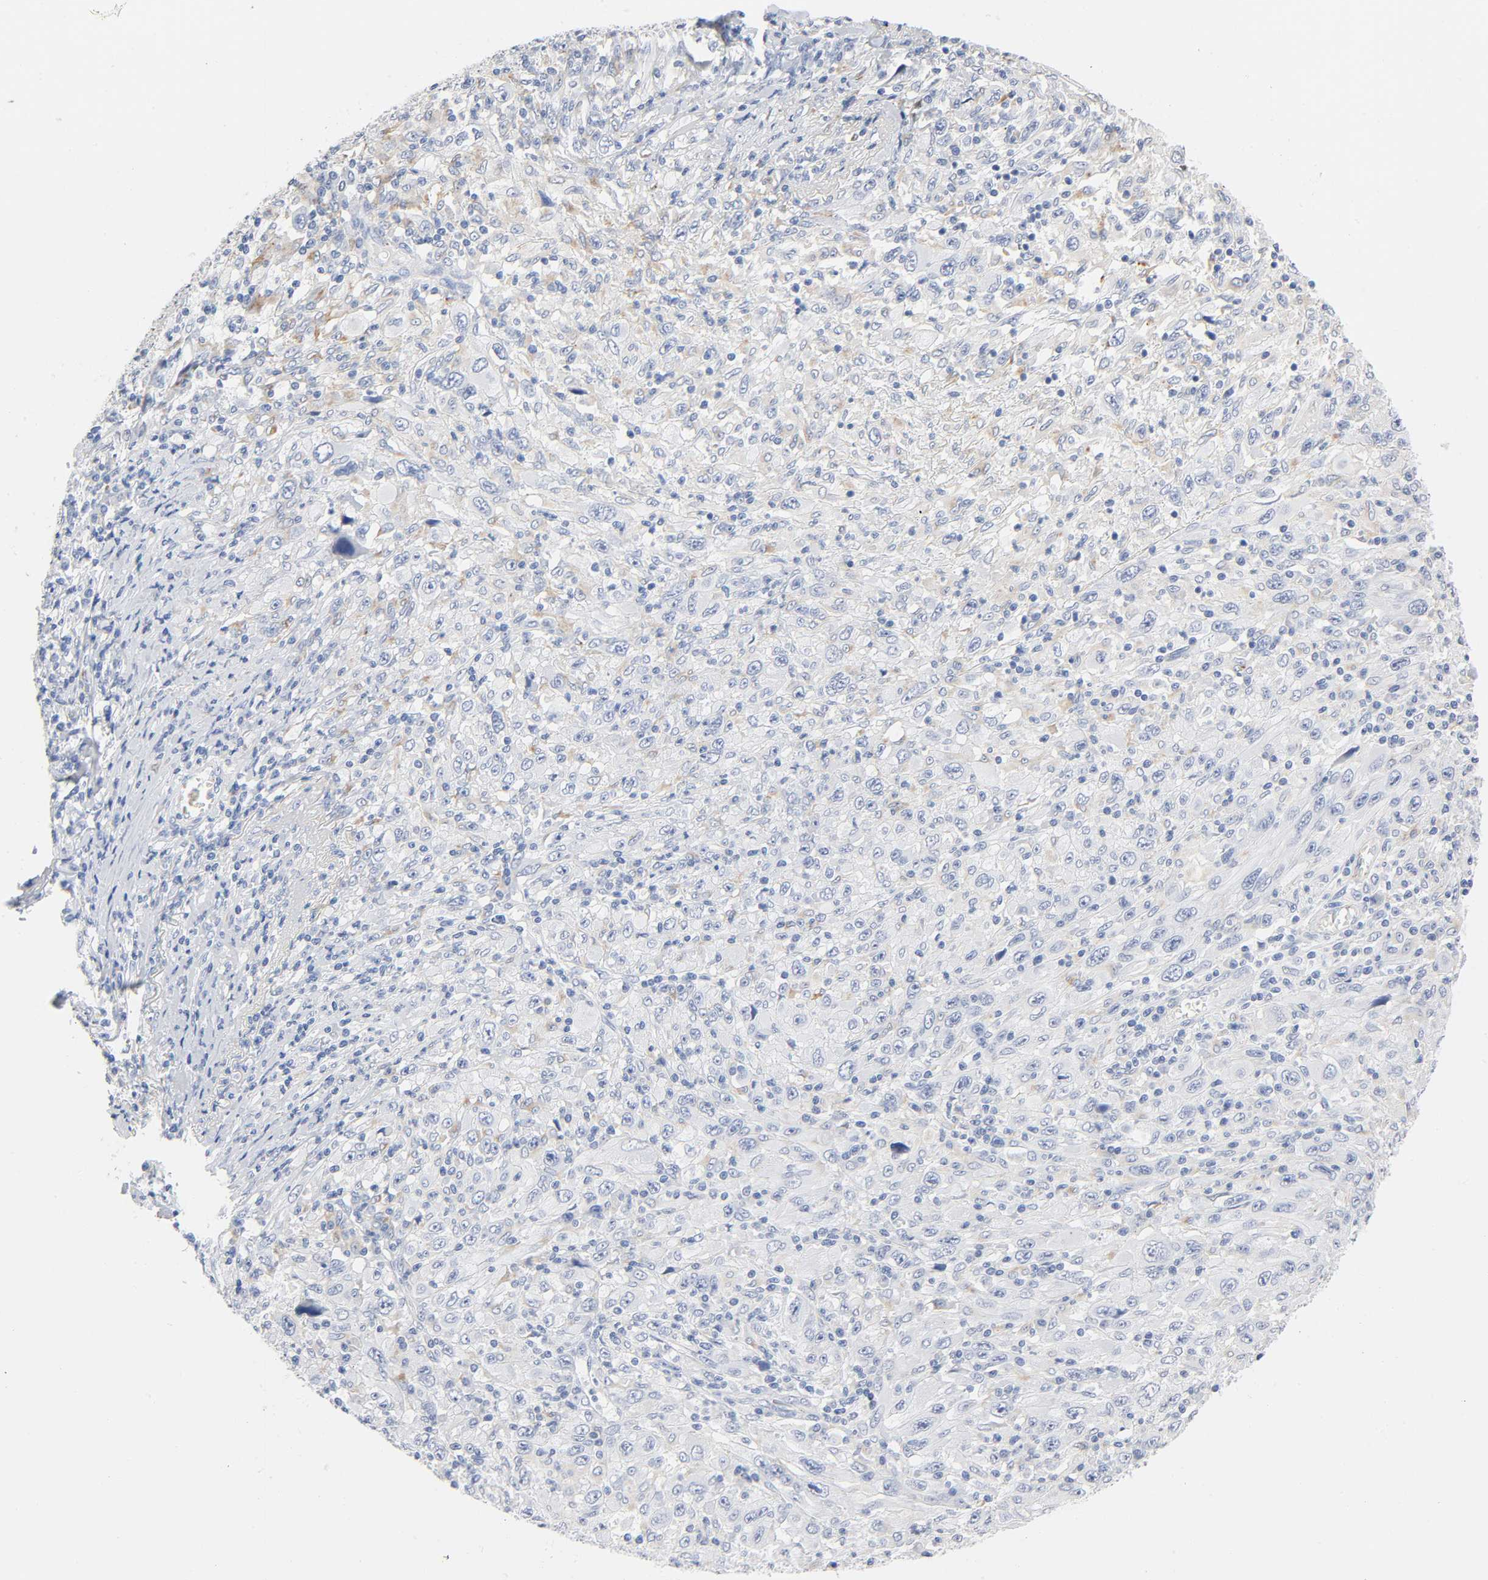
{"staining": {"intensity": "negative", "quantity": "none", "location": "none"}, "tissue": "melanoma", "cell_type": "Tumor cells", "image_type": "cancer", "snomed": [{"axis": "morphology", "description": "Malignant melanoma, Metastatic site"}, {"axis": "topography", "description": "Skin"}], "caption": "This image is of melanoma stained with immunohistochemistry to label a protein in brown with the nuclei are counter-stained blue. There is no expression in tumor cells.", "gene": "PLP1", "patient": {"sex": "female", "age": 56}}